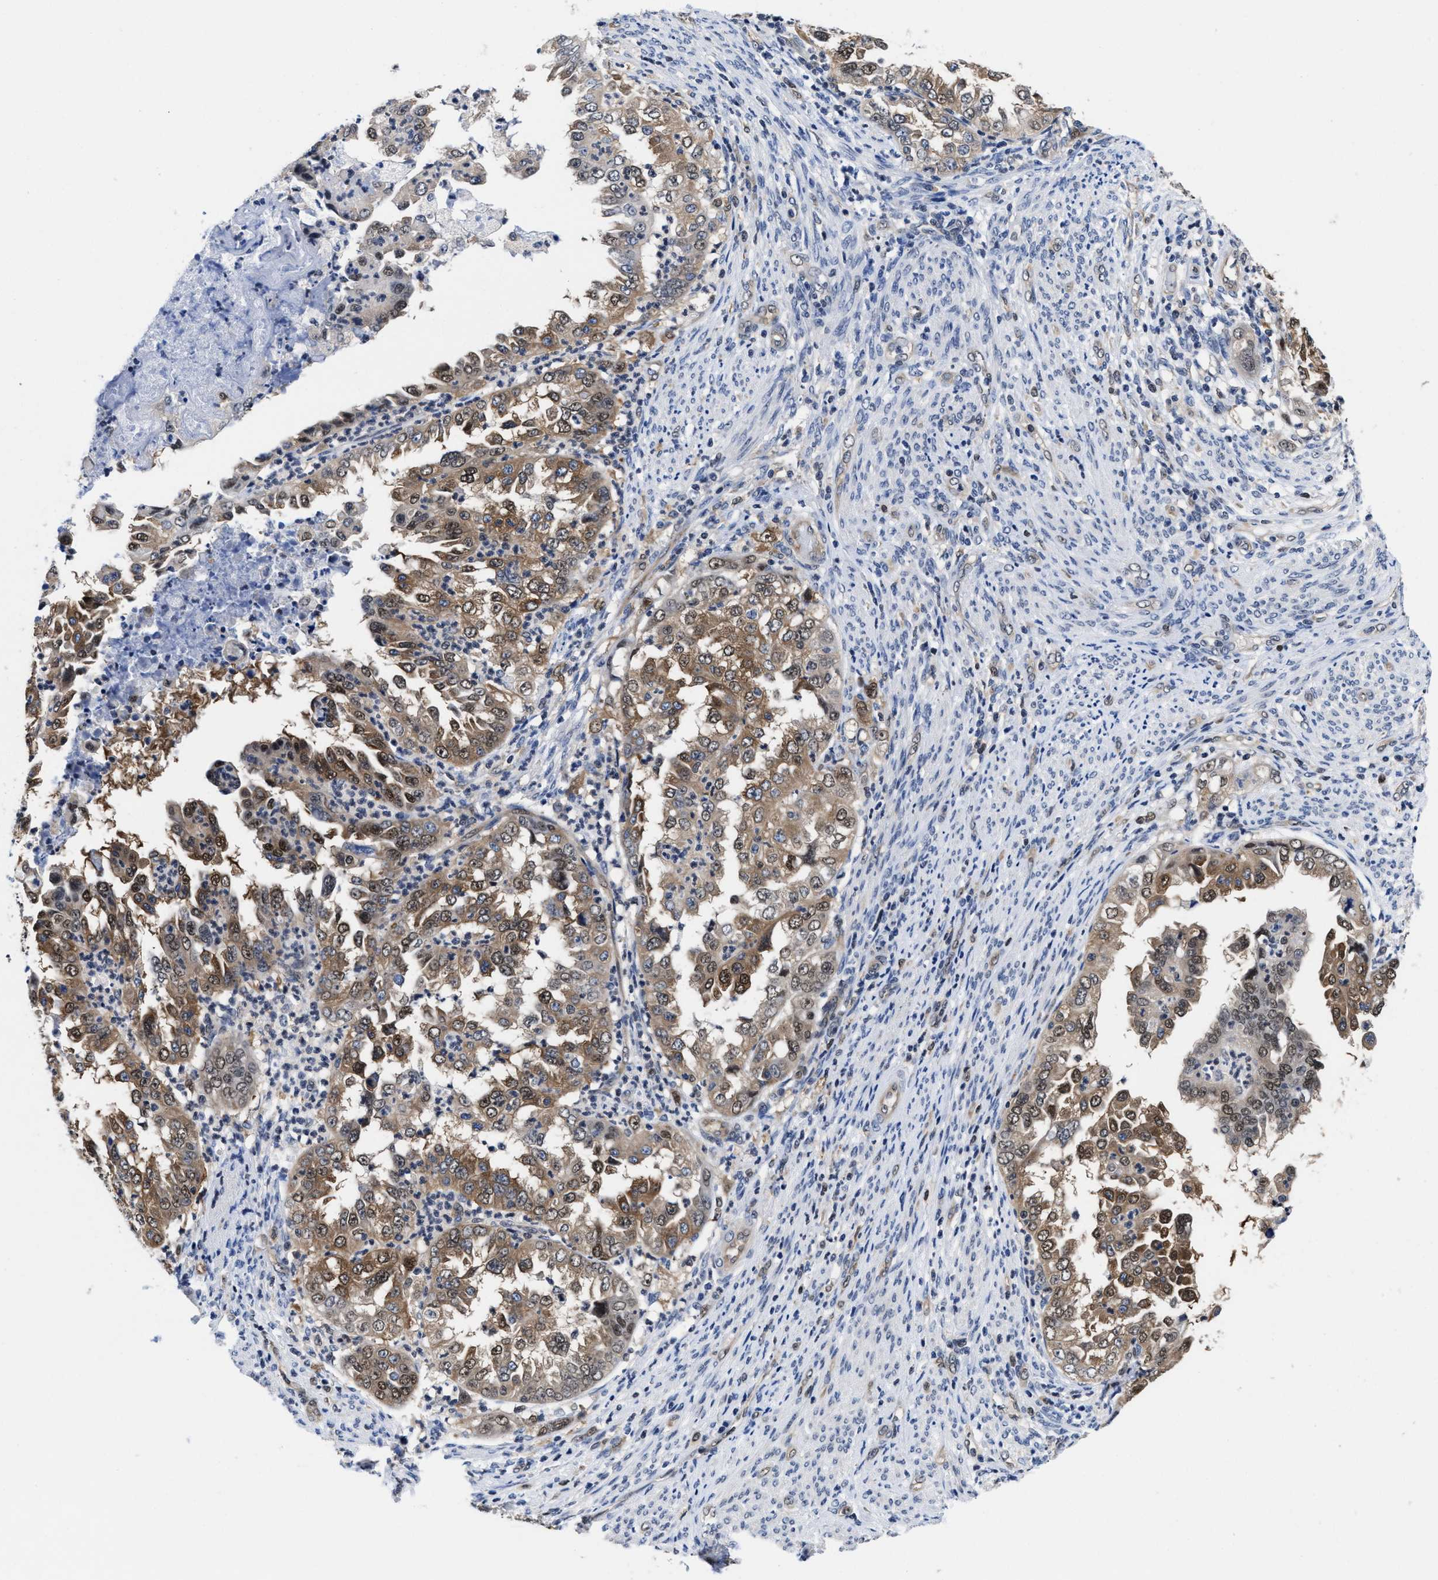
{"staining": {"intensity": "moderate", "quantity": ">75%", "location": "cytoplasmic/membranous,nuclear"}, "tissue": "endometrial cancer", "cell_type": "Tumor cells", "image_type": "cancer", "snomed": [{"axis": "morphology", "description": "Adenocarcinoma, NOS"}, {"axis": "topography", "description": "Endometrium"}], "caption": "Immunohistochemistry micrograph of neoplastic tissue: human endometrial cancer (adenocarcinoma) stained using immunohistochemistry (IHC) shows medium levels of moderate protein expression localized specifically in the cytoplasmic/membranous and nuclear of tumor cells, appearing as a cytoplasmic/membranous and nuclear brown color.", "gene": "ACLY", "patient": {"sex": "female", "age": 85}}